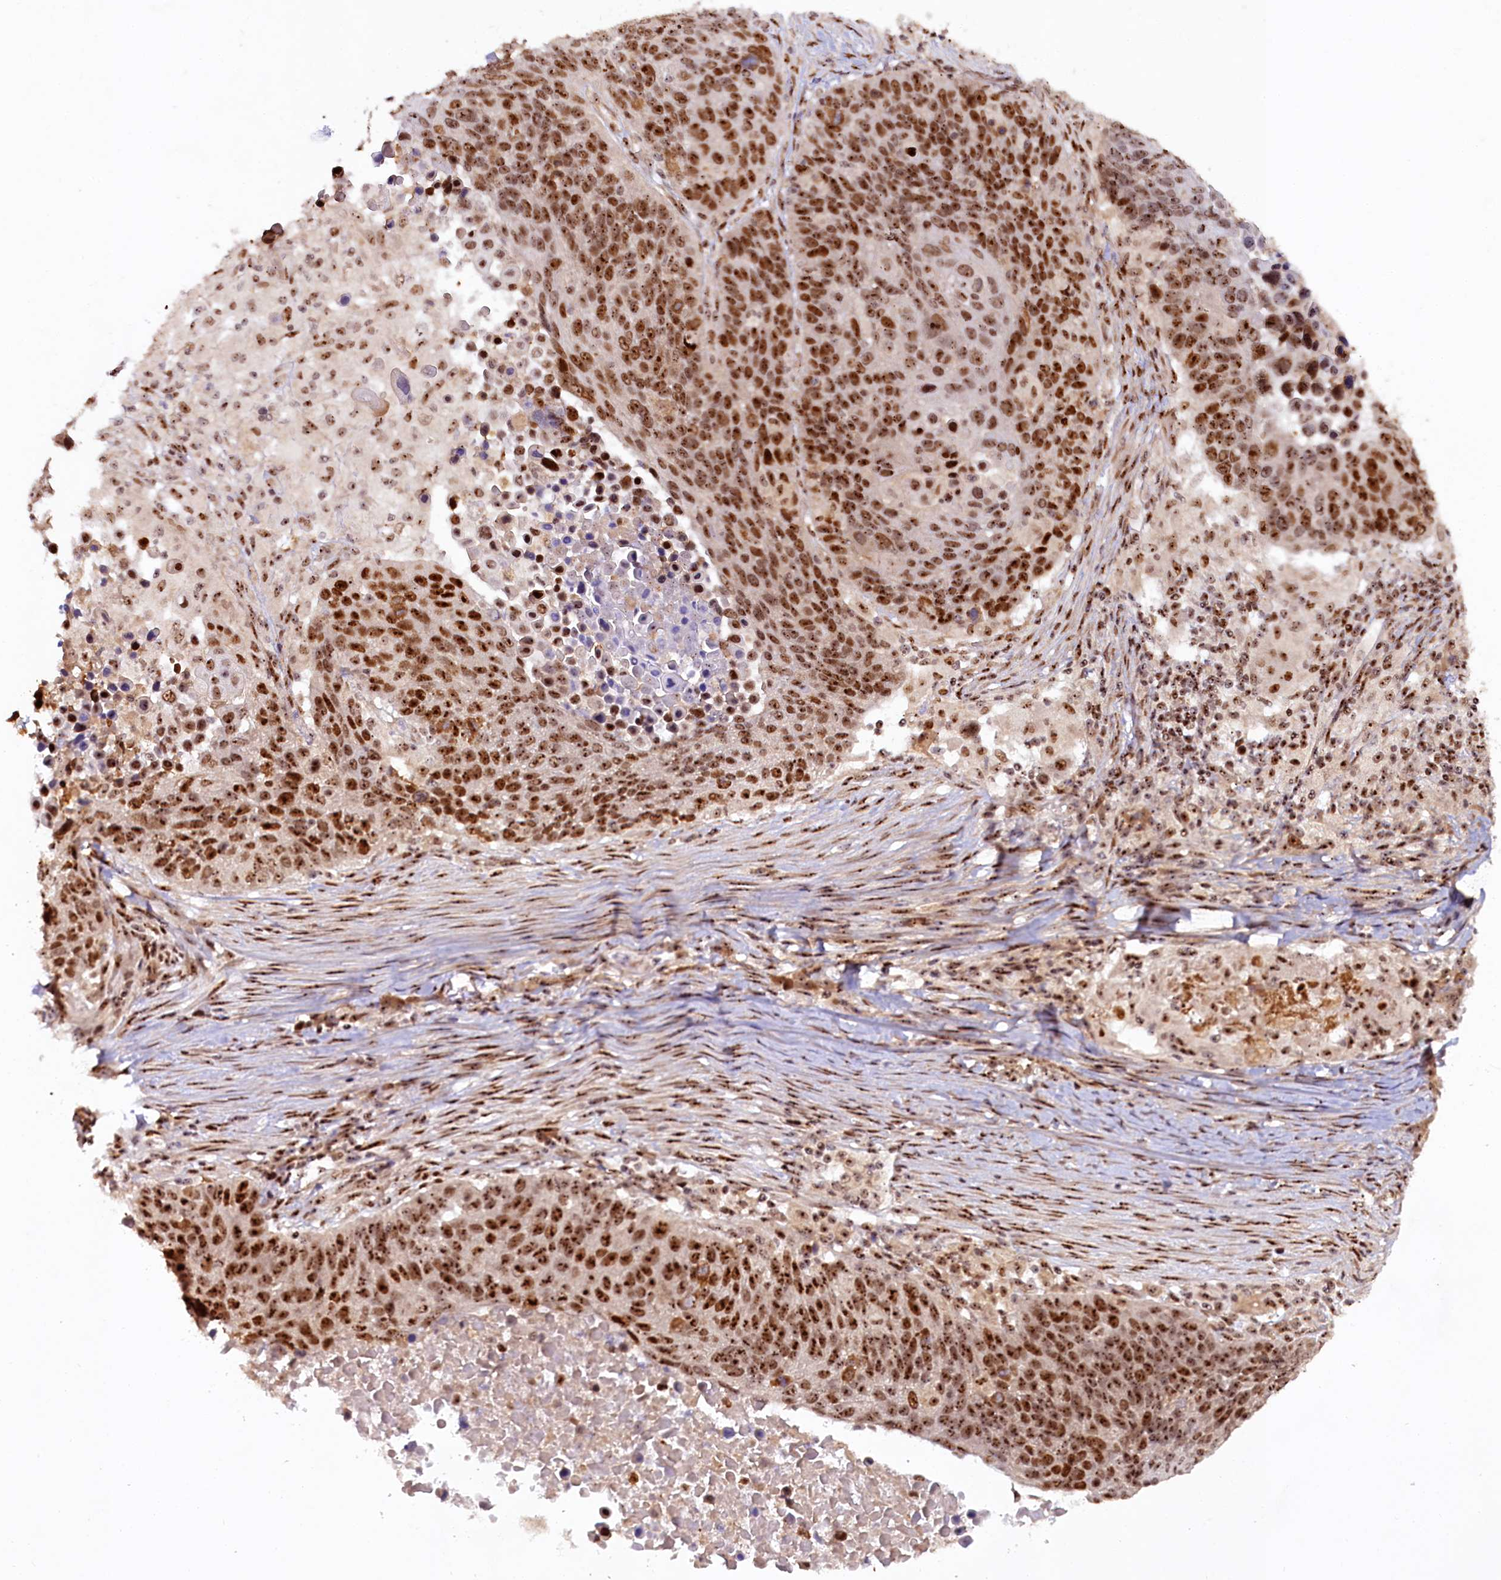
{"staining": {"intensity": "strong", "quantity": ">75%", "location": "nuclear"}, "tissue": "lung cancer", "cell_type": "Tumor cells", "image_type": "cancer", "snomed": [{"axis": "morphology", "description": "Normal tissue, NOS"}, {"axis": "morphology", "description": "Squamous cell carcinoma, NOS"}, {"axis": "topography", "description": "Lymph node"}, {"axis": "topography", "description": "Lung"}], "caption": "Lung squamous cell carcinoma was stained to show a protein in brown. There is high levels of strong nuclear expression in about >75% of tumor cells.", "gene": "TCOF1", "patient": {"sex": "male", "age": 66}}